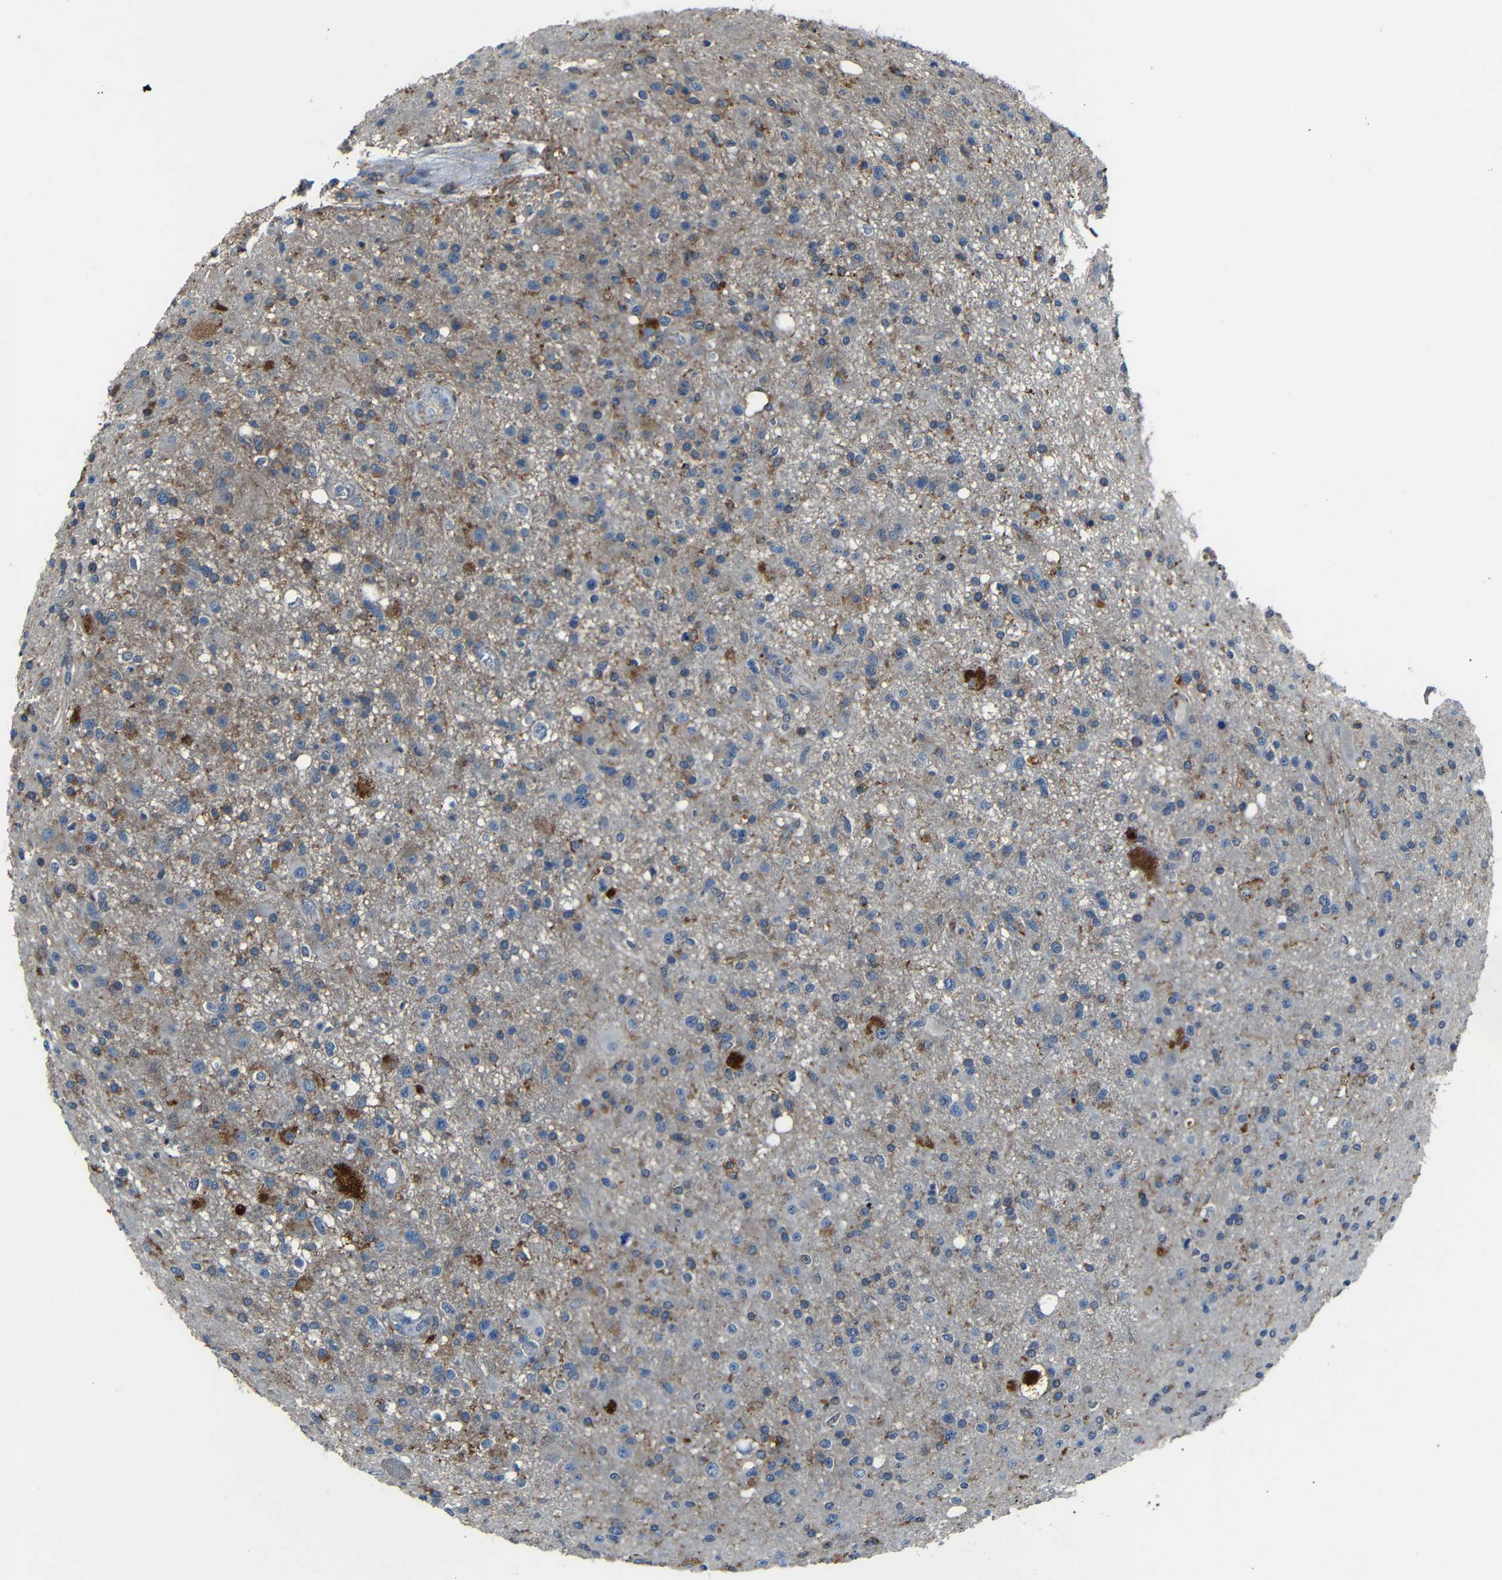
{"staining": {"intensity": "negative", "quantity": "none", "location": "none"}, "tissue": "glioma", "cell_type": "Tumor cells", "image_type": "cancer", "snomed": [{"axis": "morphology", "description": "Glioma, malignant, High grade"}, {"axis": "topography", "description": "Brain"}], "caption": "DAB immunohistochemical staining of human malignant glioma (high-grade) displays no significant expression in tumor cells.", "gene": "DNAJC5", "patient": {"sex": "male", "age": 33}}